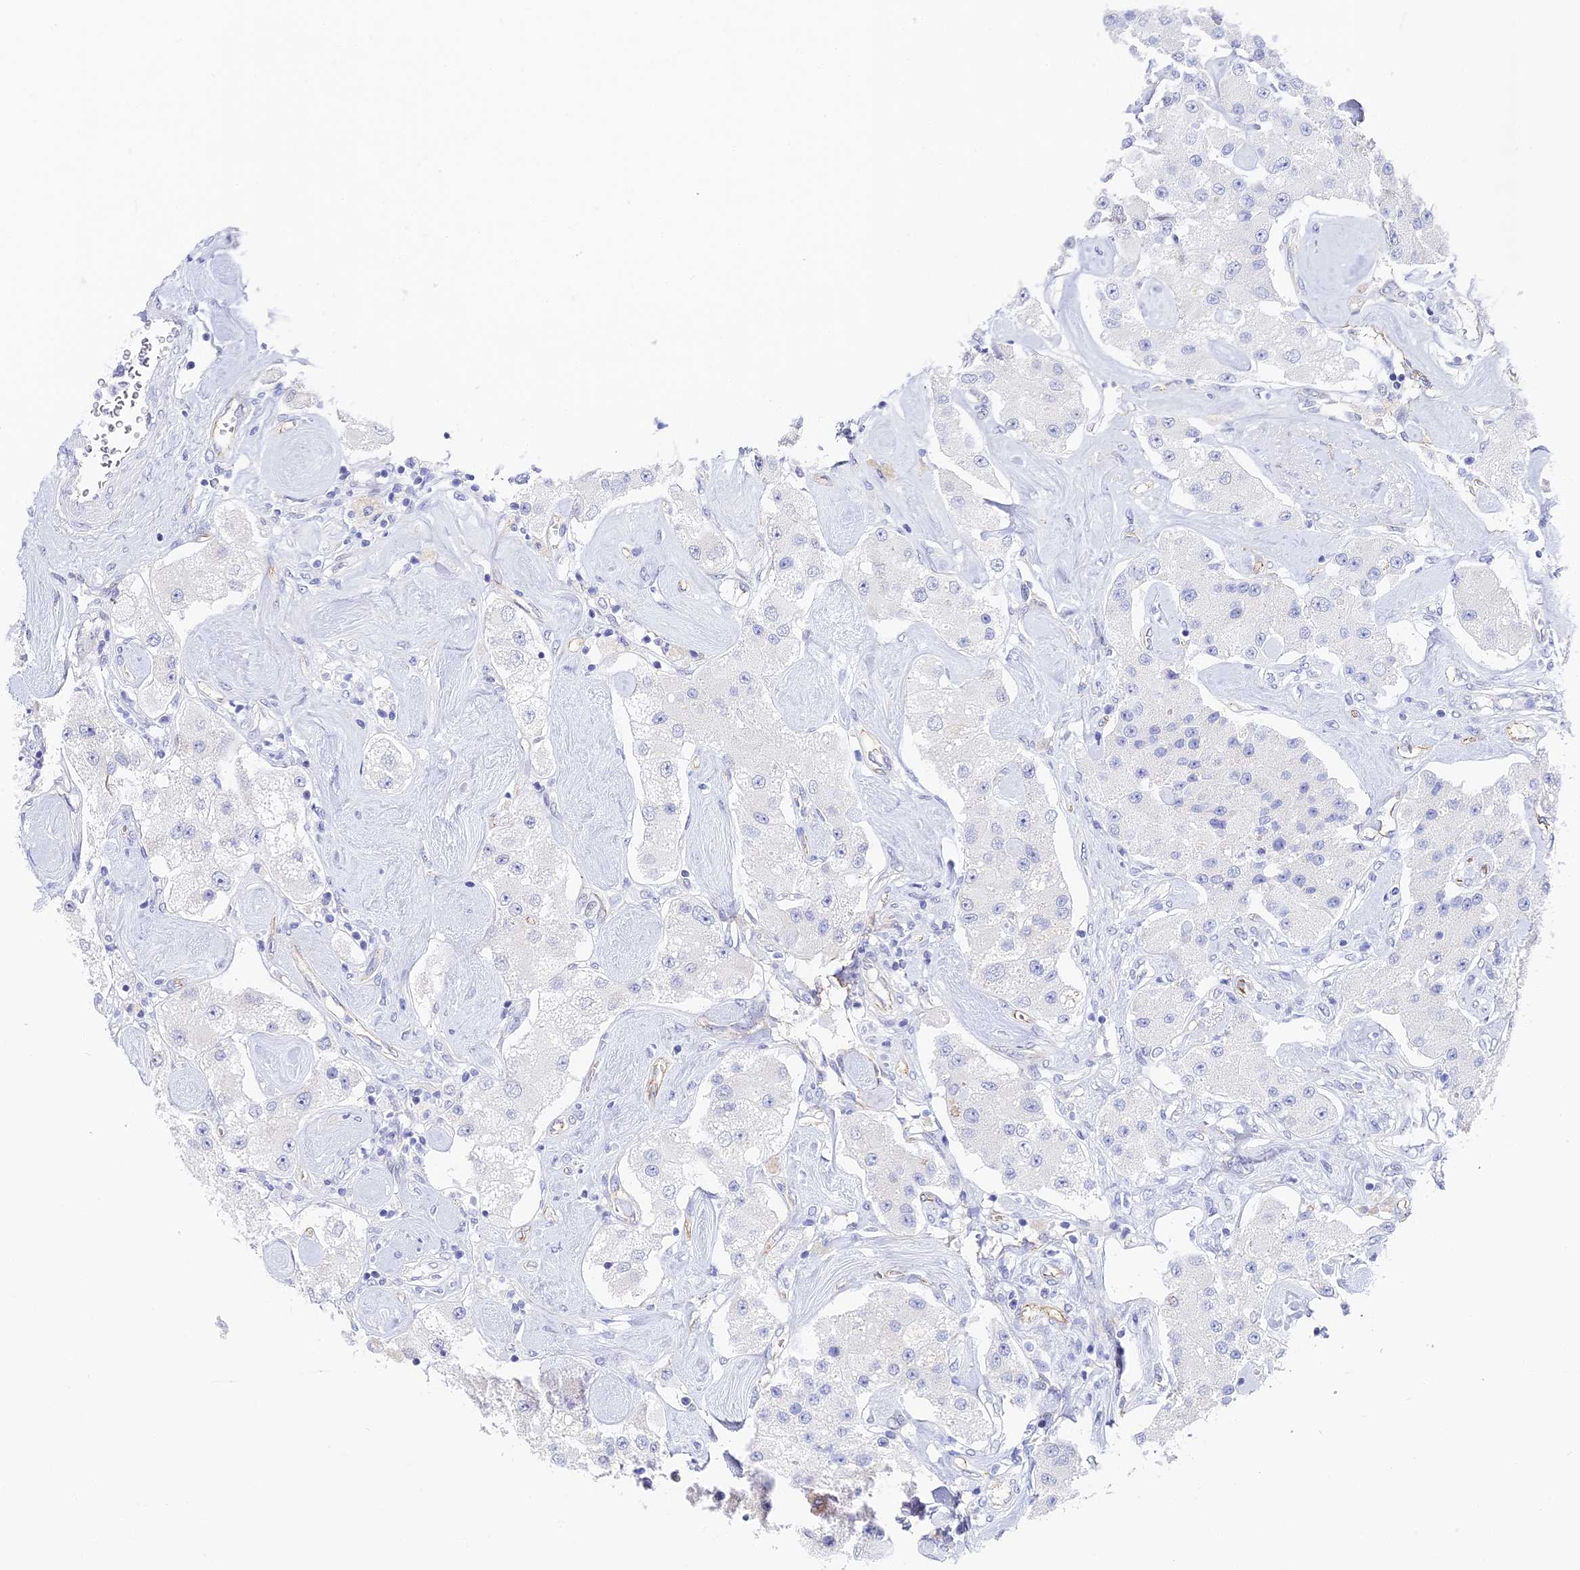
{"staining": {"intensity": "negative", "quantity": "none", "location": "none"}, "tissue": "carcinoid", "cell_type": "Tumor cells", "image_type": "cancer", "snomed": [{"axis": "morphology", "description": "Carcinoid, malignant, NOS"}, {"axis": "topography", "description": "Pancreas"}], "caption": "A micrograph of carcinoid stained for a protein displays no brown staining in tumor cells.", "gene": "GJA1", "patient": {"sex": "male", "age": 41}}